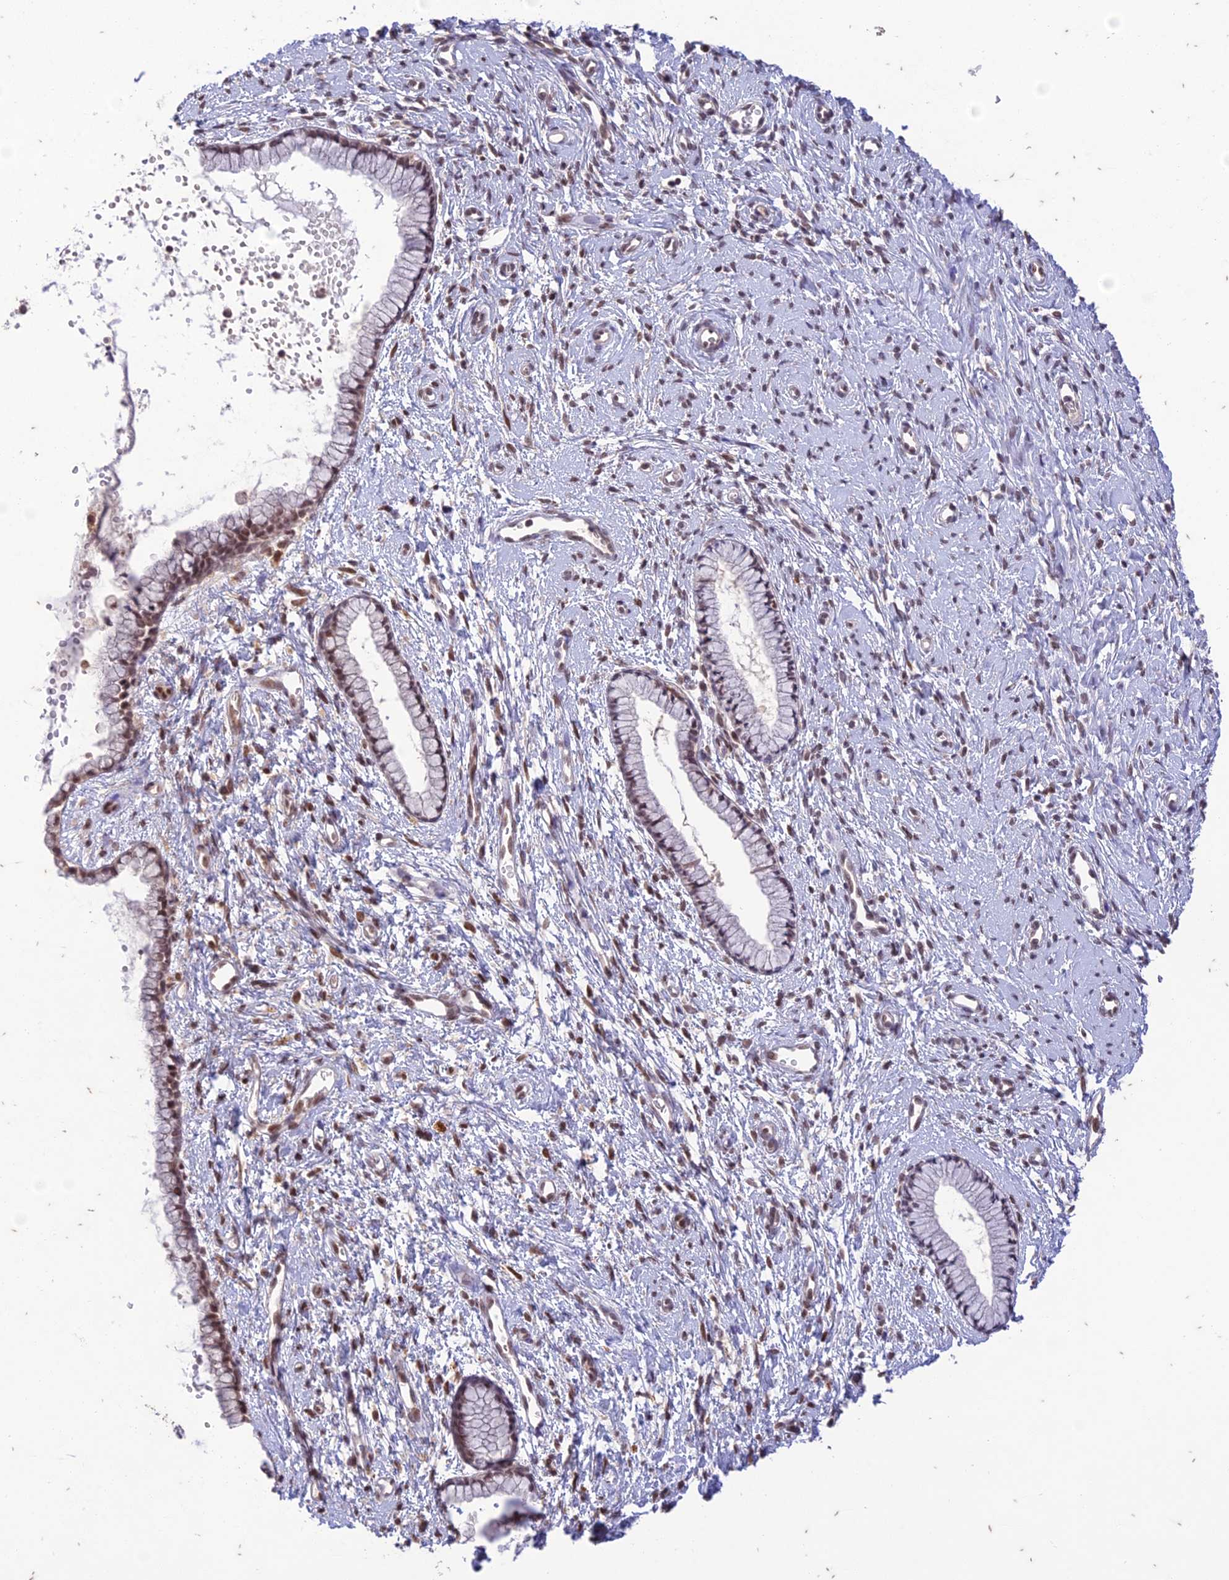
{"staining": {"intensity": "weak", "quantity": "25%-75%", "location": "nuclear"}, "tissue": "cervix", "cell_type": "Glandular cells", "image_type": "normal", "snomed": [{"axis": "morphology", "description": "Normal tissue, NOS"}, {"axis": "topography", "description": "Cervix"}], "caption": "Protein staining by IHC exhibits weak nuclear positivity in about 25%-75% of glandular cells in normal cervix. (Brightfield microscopy of DAB IHC at high magnification).", "gene": "POP4", "patient": {"sex": "female", "age": 57}}